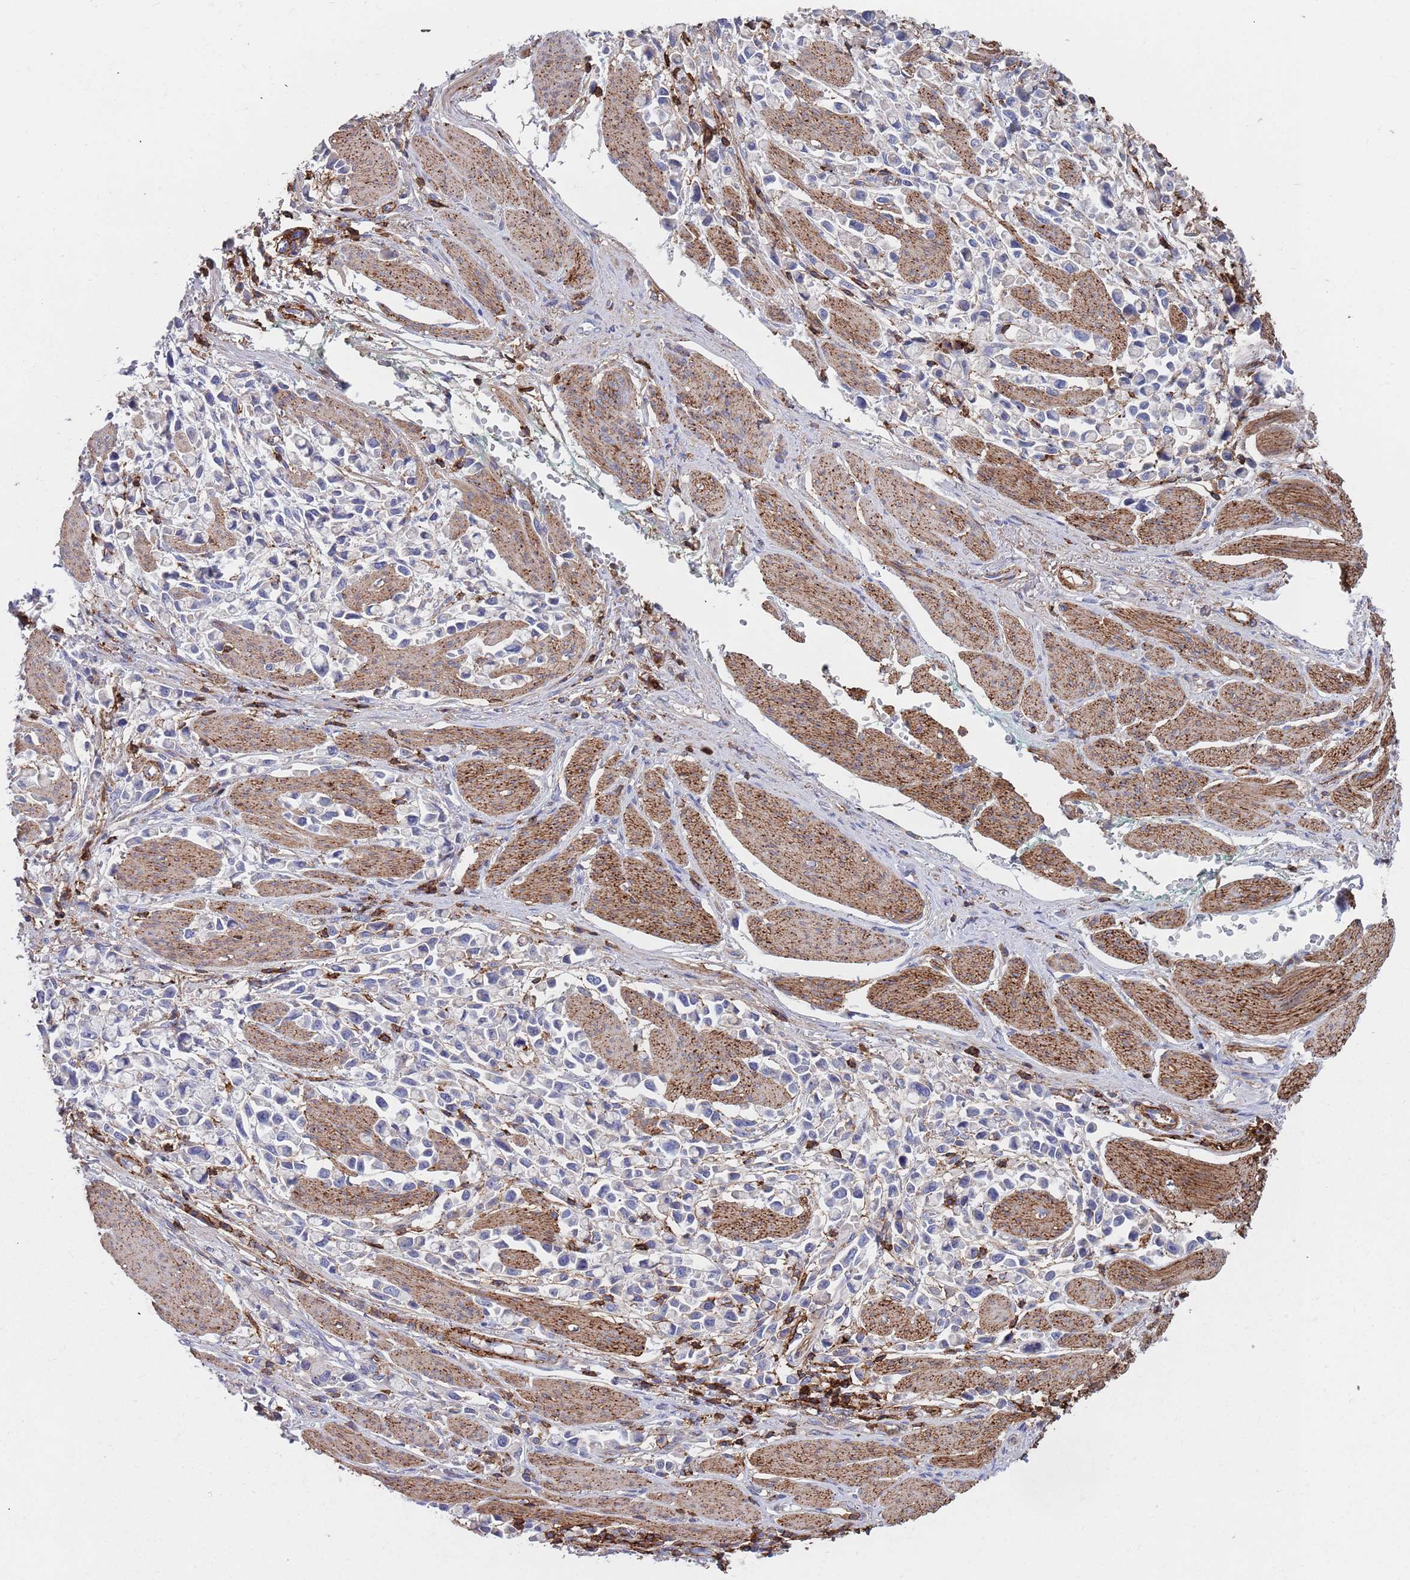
{"staining": {"intensity": "negative", "quantity": "none", "location": "none"}, "tissue": "stomach cancer", "cell_type": "Tumor cells", "image_type": "cancer", "snomed": [{"axis": "morphology", "description": "Adenocarcinoma, NOS"}, {"axis": "topography", "description": "Stomach"}], "caption": "Immunohistochemistry (IHC) micrograph of neoplastic tissue: human adenocarcinoma (stomach) stained with DAB demonstrates no significant protein expression in tumor cells.", "gene": "RNF144A", "patient": {"sex": "female", "age": 81}}